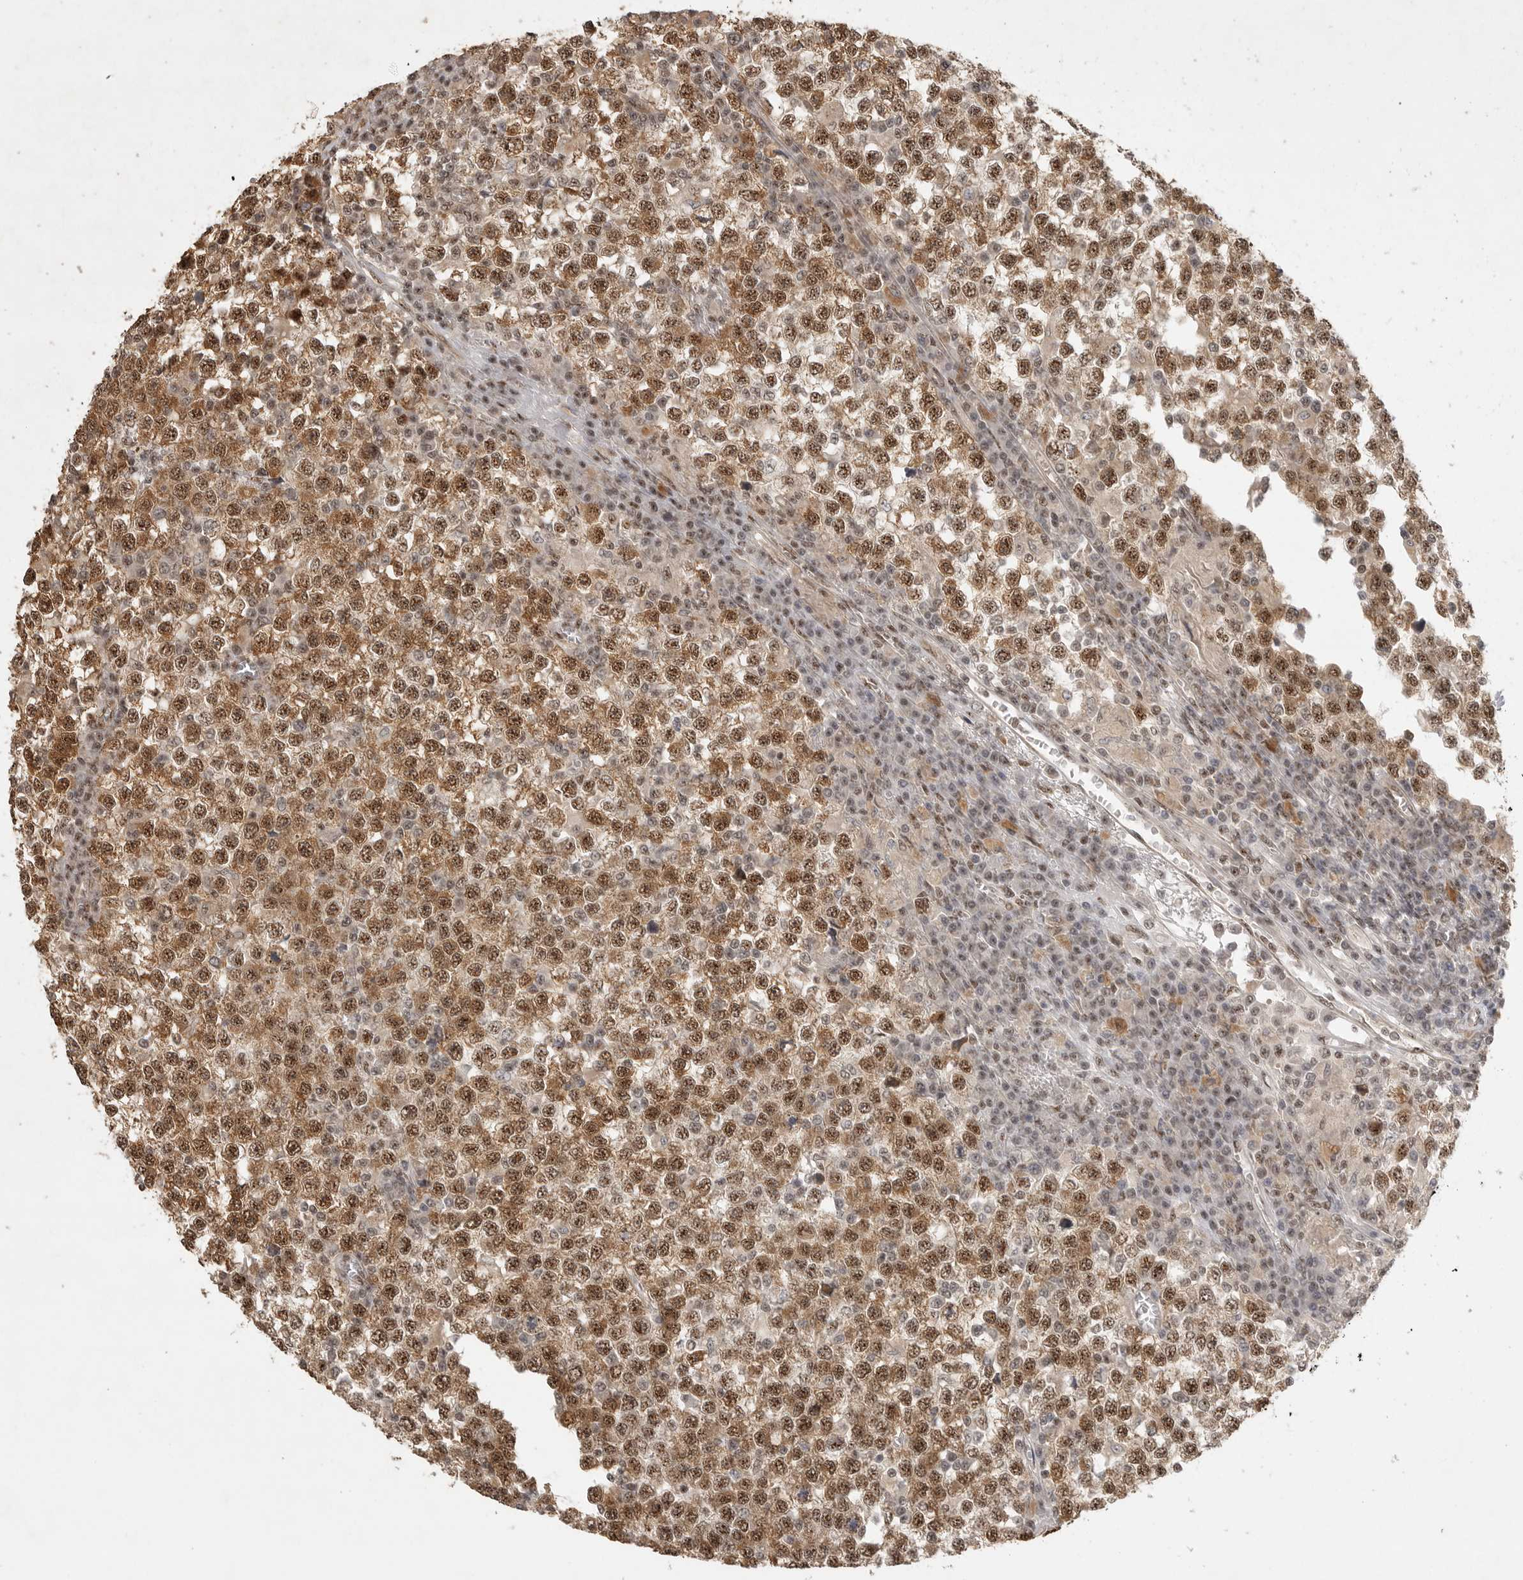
{"staining": {"intensity": "strong", "quantity": ">75%", "location": "cytoplasmic/membranous,nuclear"}, "tissue": "testis cancer", "cell_type": "Tumor cells", "image_type": "cancer", "snomed": [{"axis": "morphology", "description": "Seminoma, NOS"}, {"axis": "topography", "description": "Testis"}], "caption": "A high amount of strong cytoplasmic/membranous and nuclear expression is identified in approximately >75% of tumor cells in testis cancer tissue.", "gene": "POMP", "patient": {"sex": "male", "age": 65}}